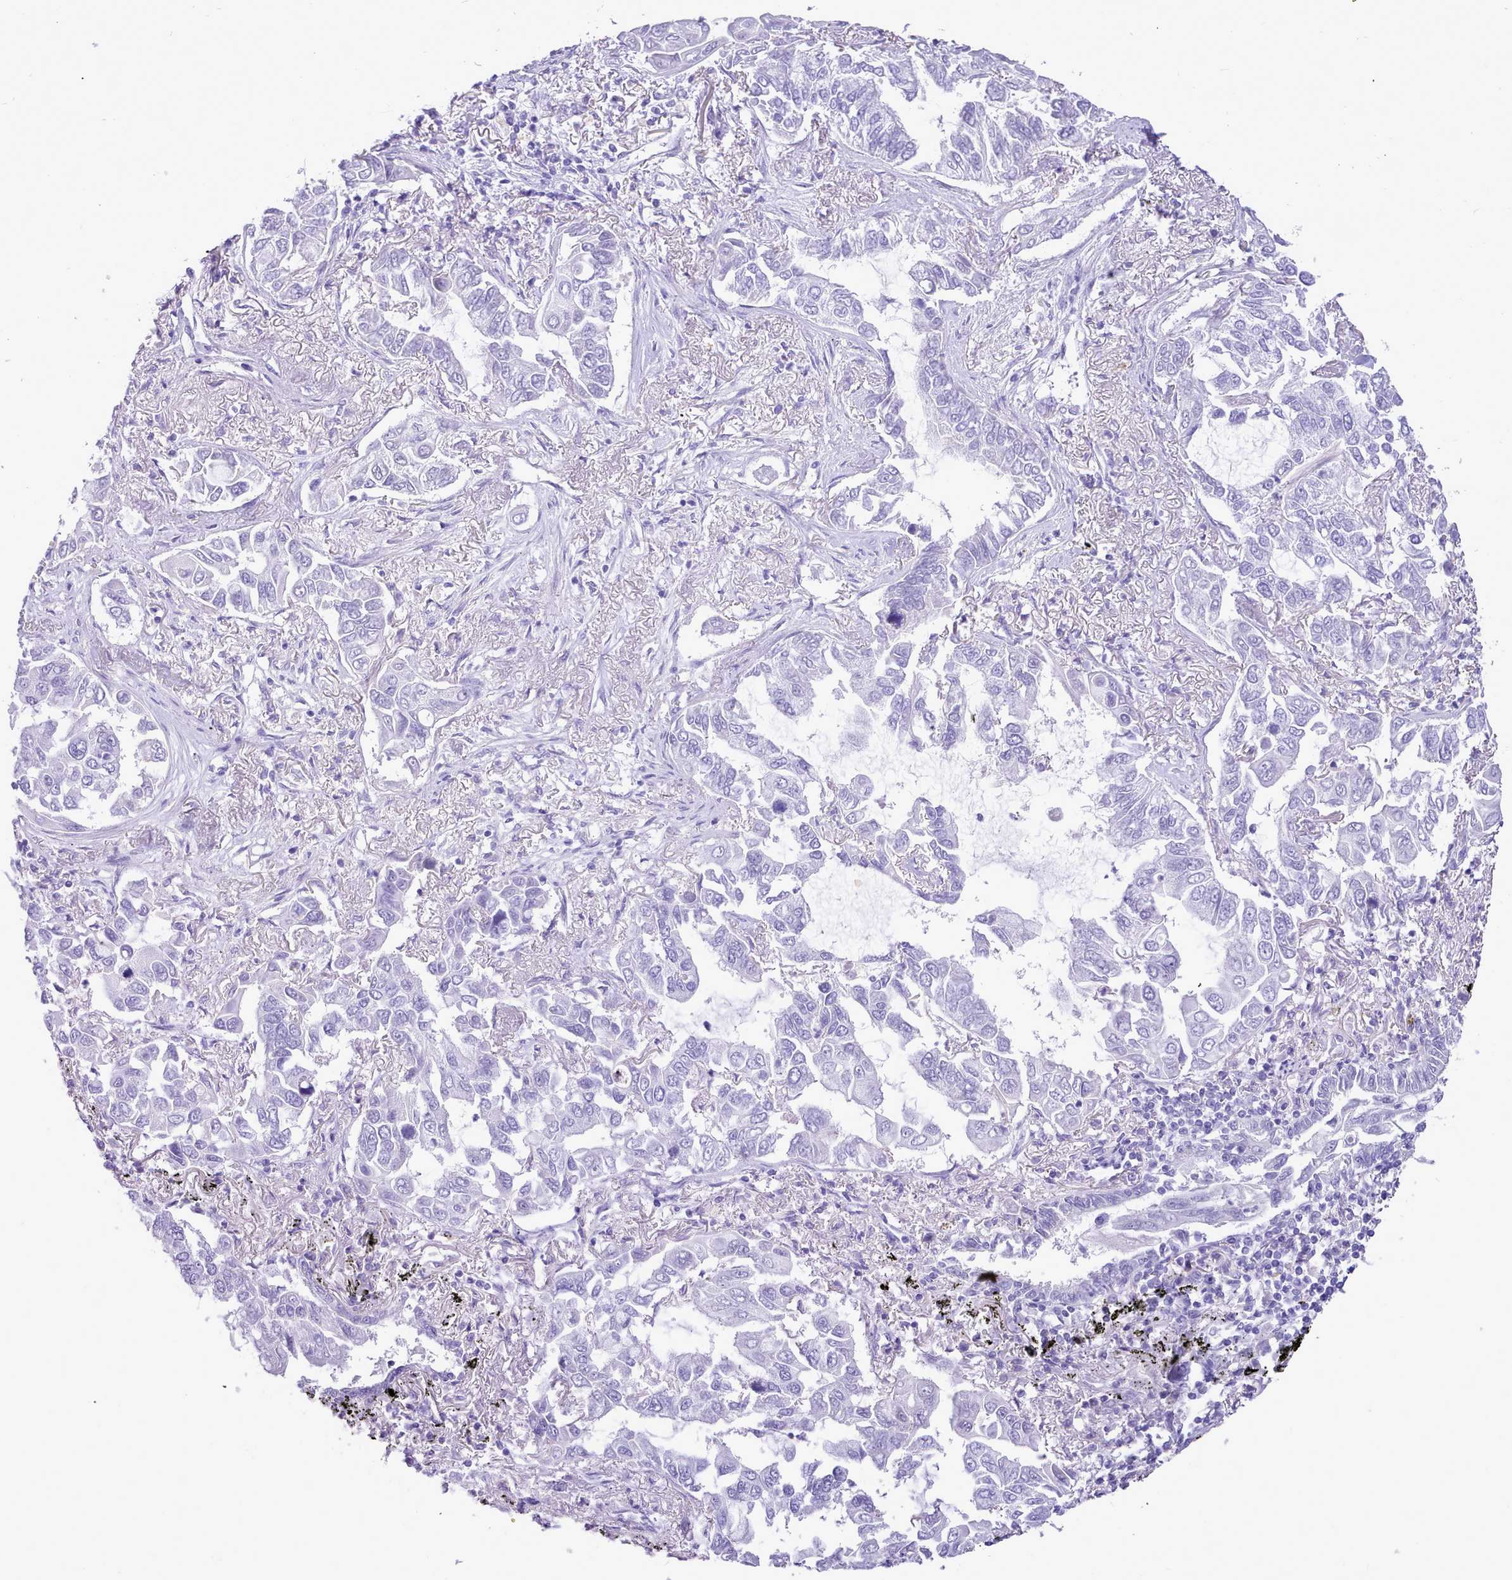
{"staining": {"intensity": "negative", "quantity": "none", "location": "none"}, "tissue": "lung cancer", "cell_type": "Tumor cells", "image_type": "cancer", "snomed": [{"axis": "morphology", "description": "Adenocarcinoma, NOS"}, {"axis": "topography", "description": "Lung"}], "caption": "Lung adenocarcinoma stained for a protein using immunohistochemistry exhibits no positivity tumor cells.", "gene": "LRRC37A", "patient": {"sex": "male", "age": 64}}